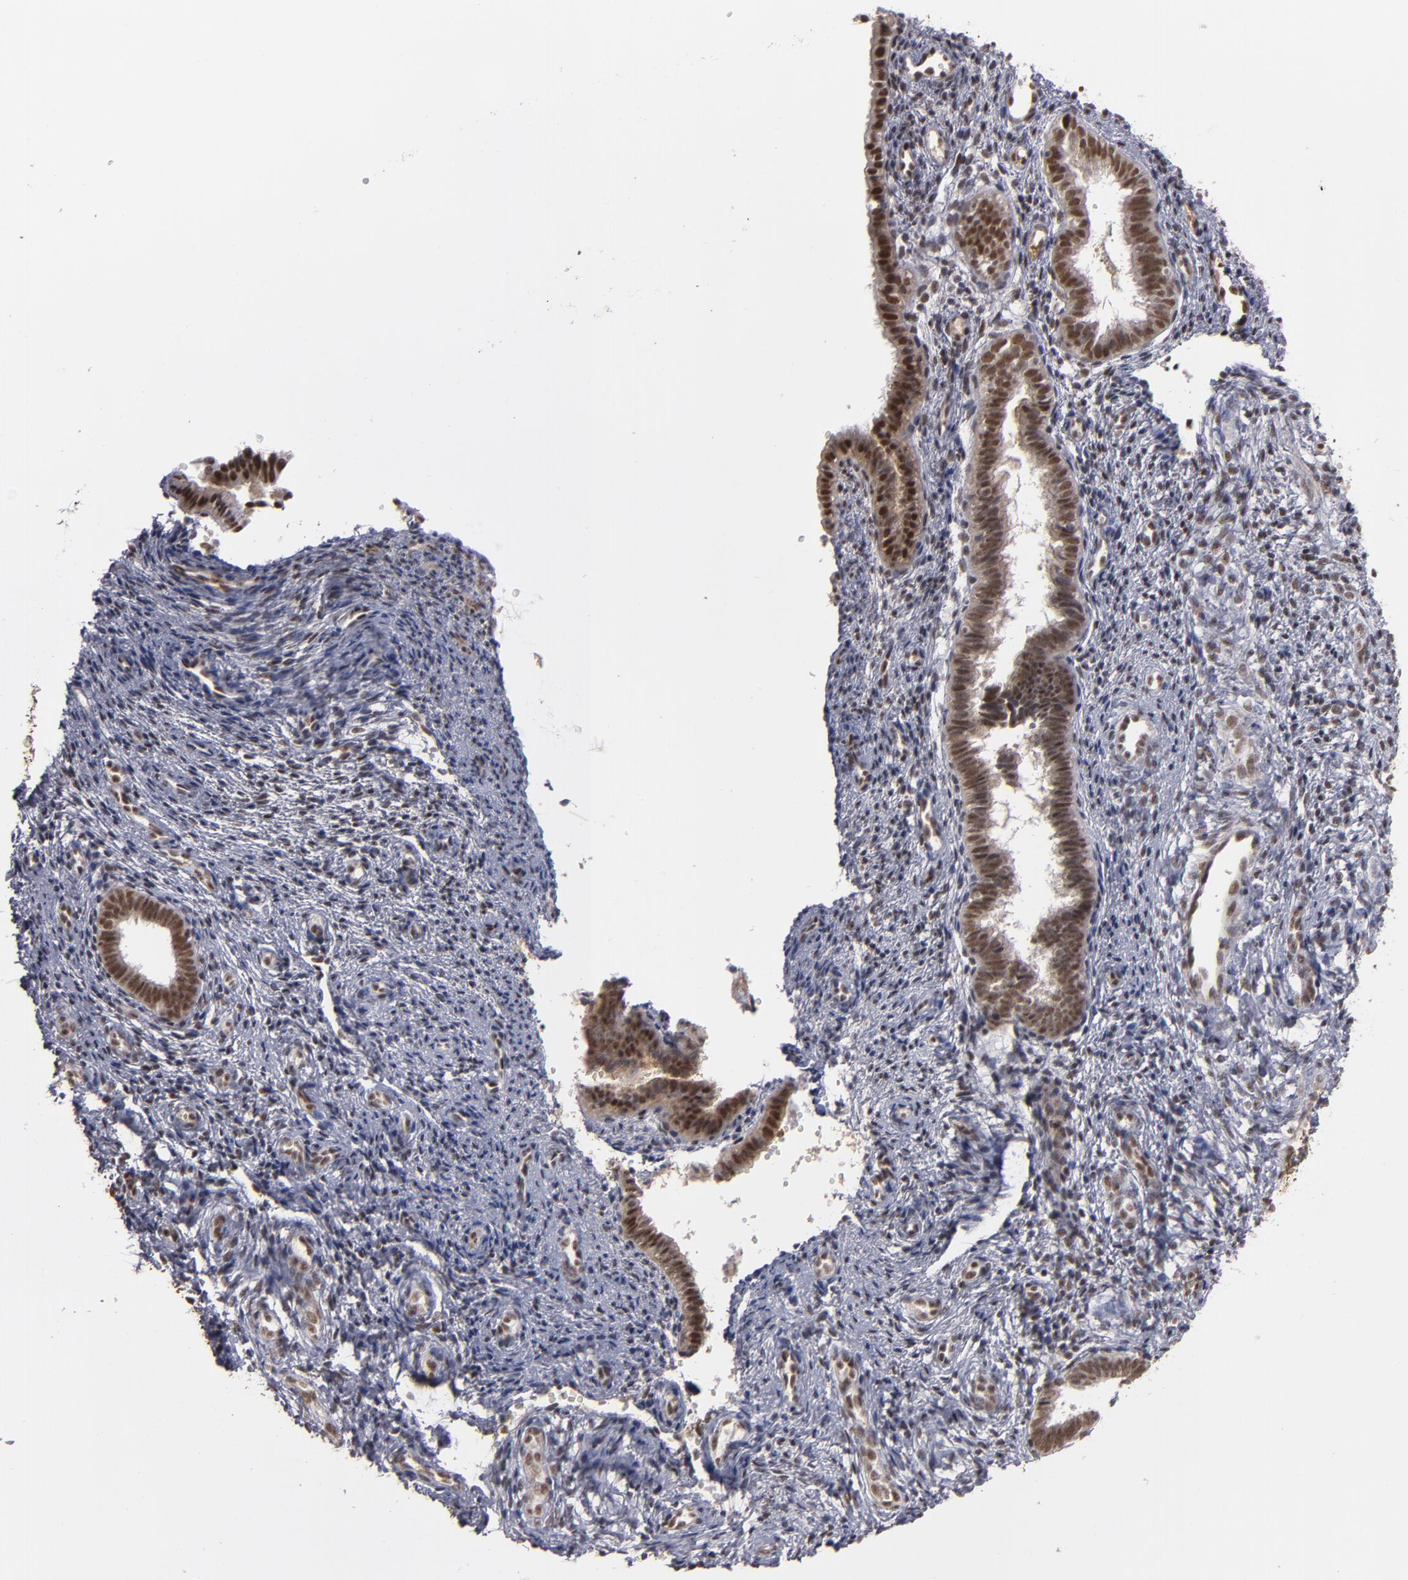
{"staining": {"intensity": "weak", "quantity": "25%-75%", "location": "nuclear"}, "tissue": "endometrium", "cell_type": "Cells in endometrial stroma", "image_type": "normal", "snomed": [{"axis": "morphology", "description": "Normal tissue, NOS"}, {"axis": "topography", "description": "Endometrium"}], "caption": "Cells in endometrial stroma exhibit weak nuclear positivity in approximately 25%-75% of cells in unremarkable endometrium.", "gene": "ZNF234", "patient": {"sex": "female", "age": 27}}